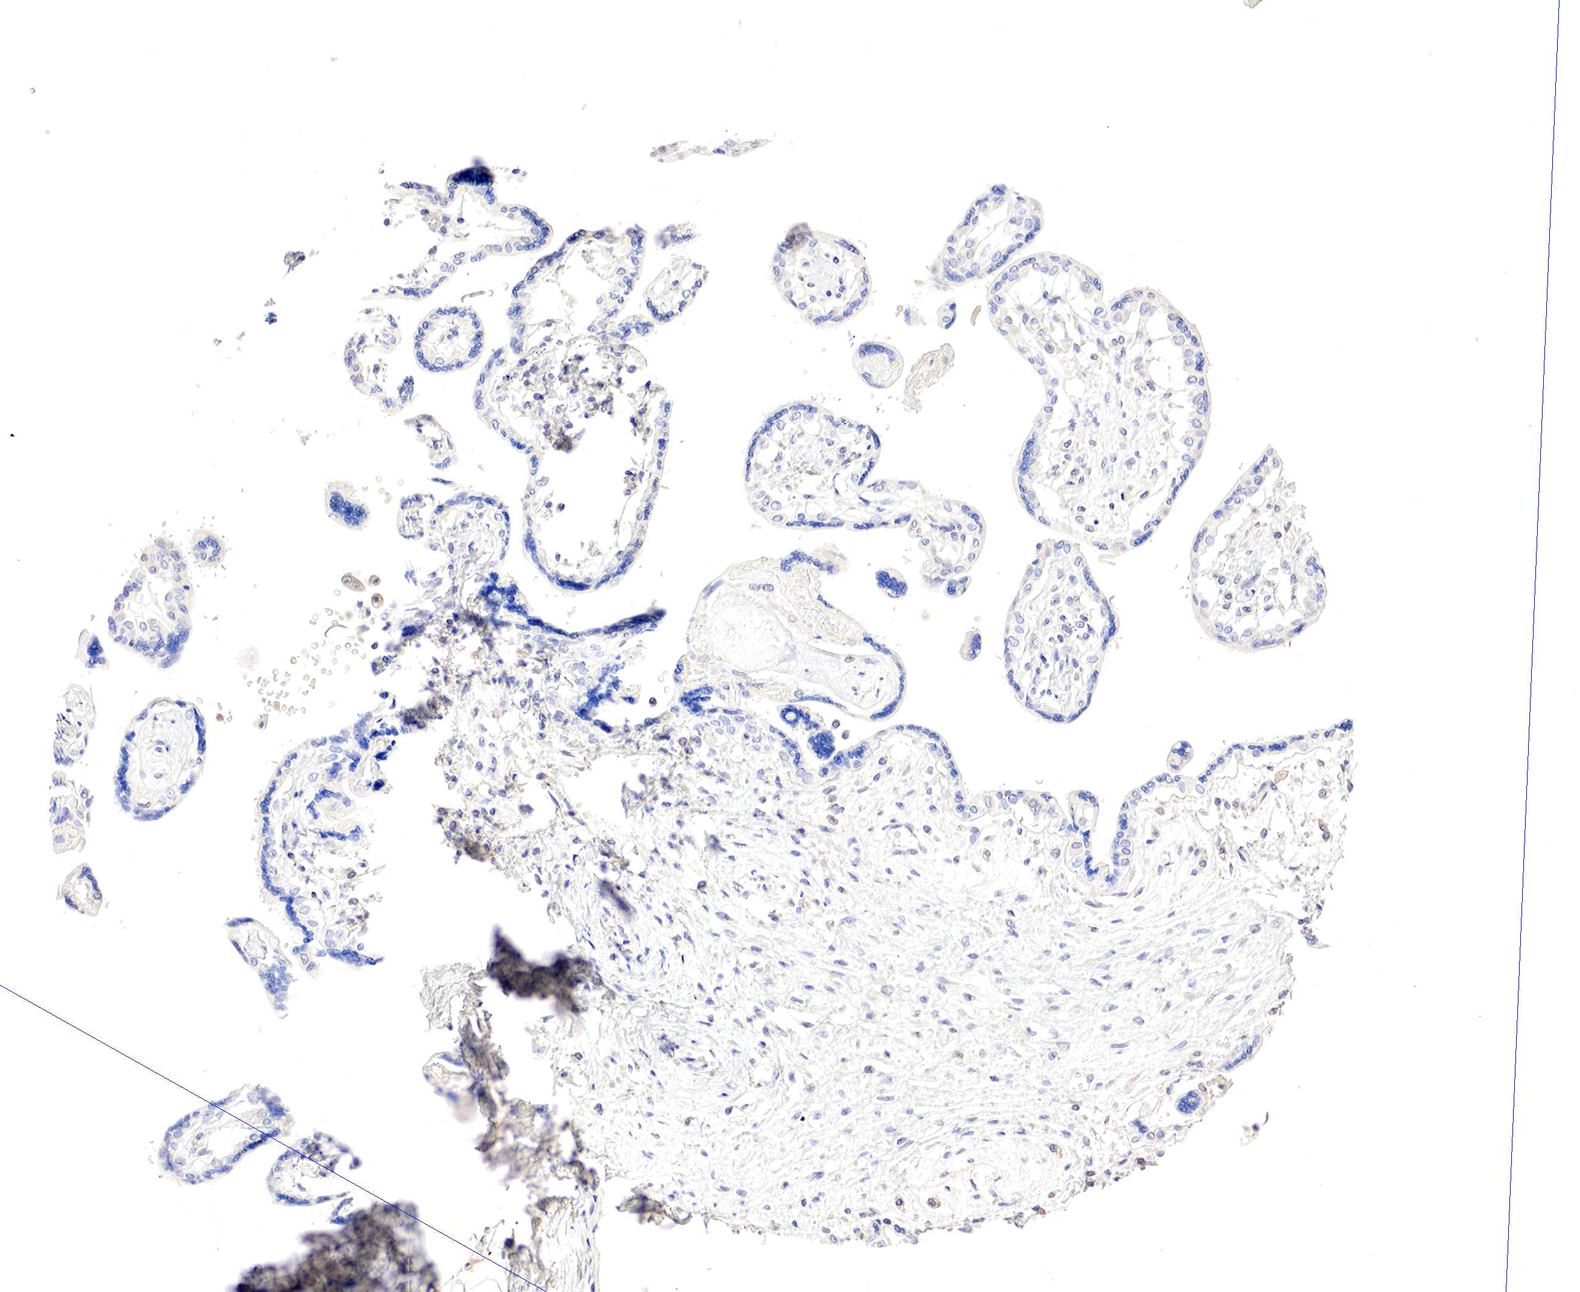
{"staining": {"intensity": "negative", "quantity": "none", "location": "none"}, "tissue": "placenta", "cell_type": "Decidual cells", "image_type": "normal", "snomed": [{"axis": "morphology", "description": "Normal tissue, NOS"}, {"axis": "topography", "description": "Placenta"}], "caption": "Image shows no significant protein staining in decidual cells of benign placenta. (Stains: DAB (3,3'-diaminobenzidine) immunohistochemistry (IHC) with hematoxylin counter stain, Microscopy: brightfield microscopy at high magnification).", "gene": "GATA1", "patient": {"sex": "female", "age": 31}}